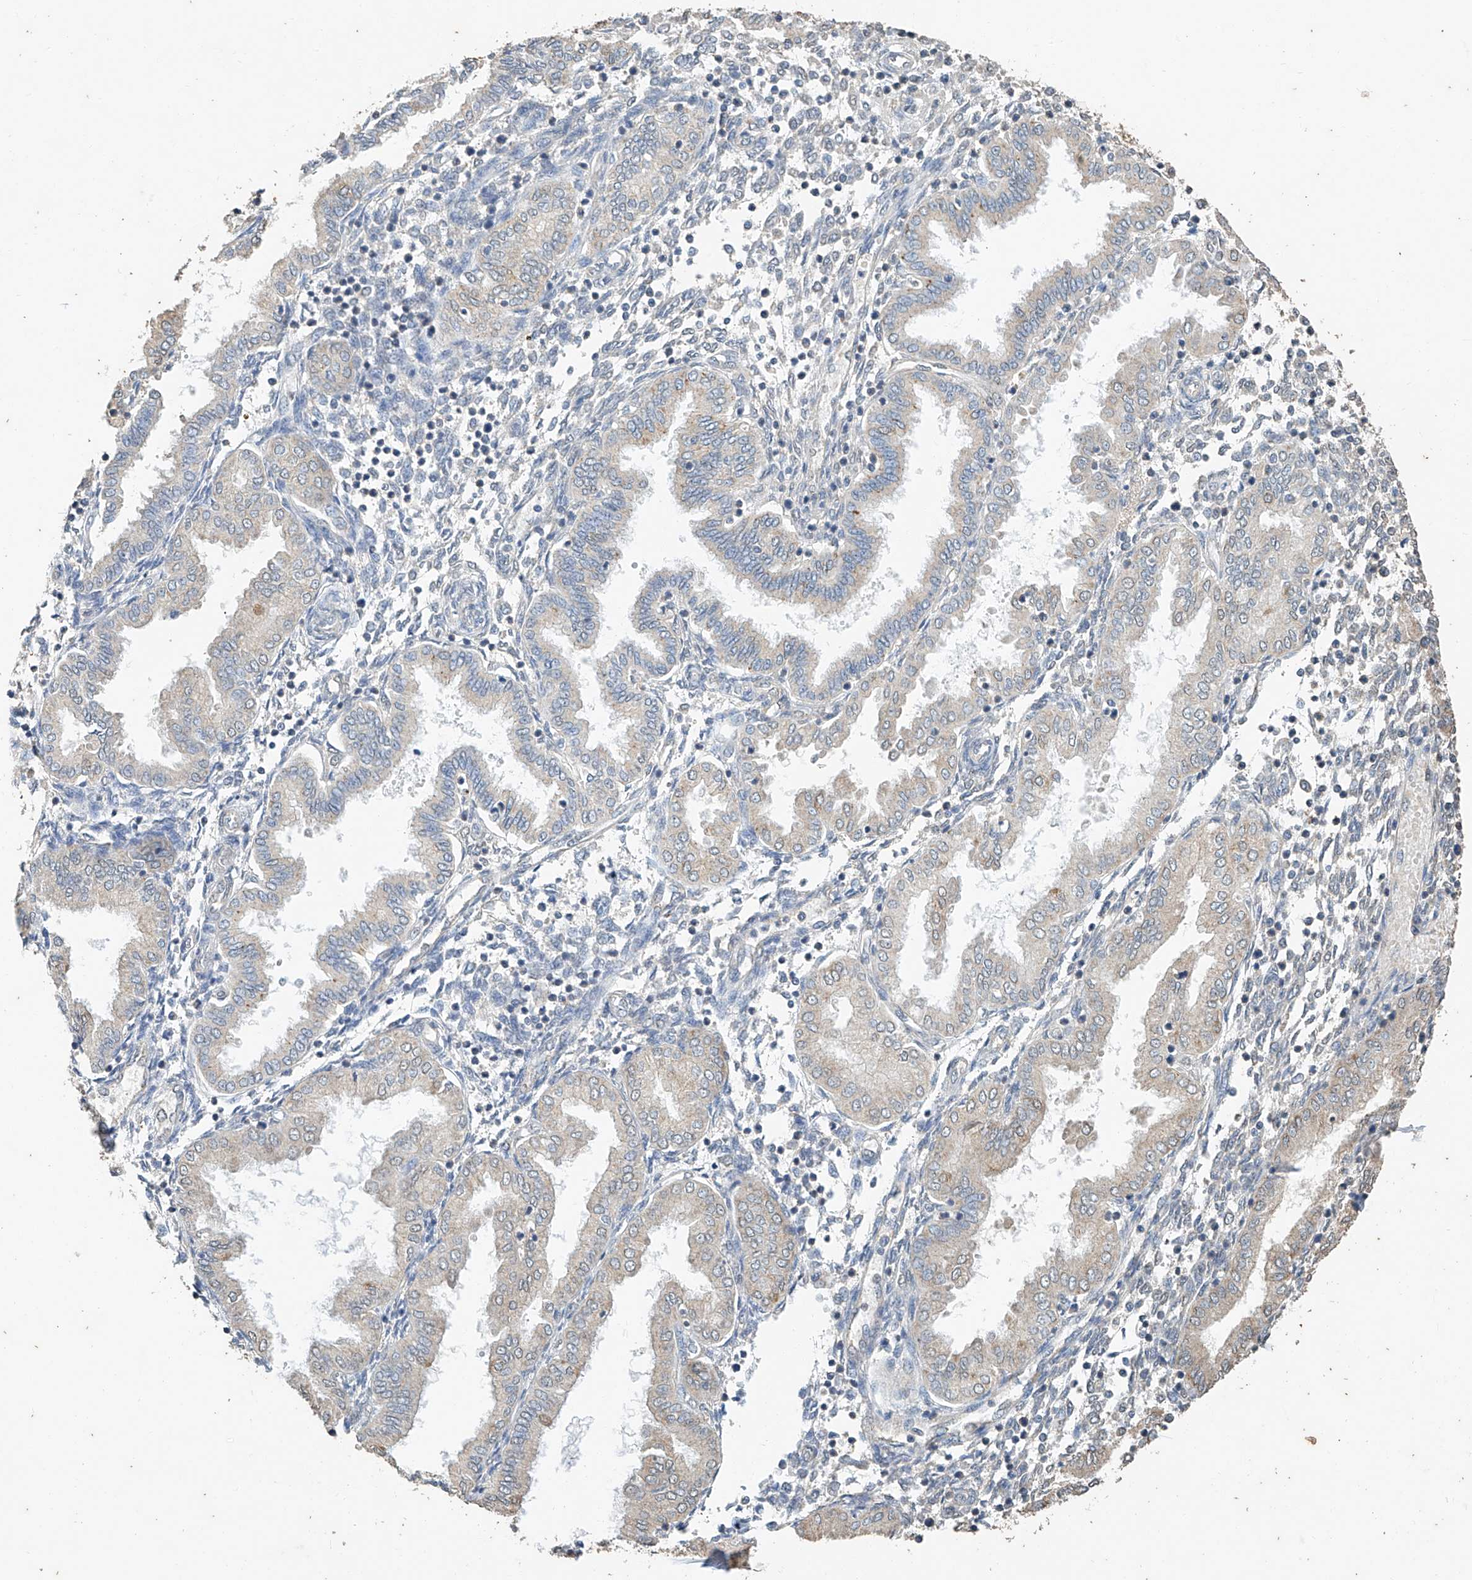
{"staining": {"intensity": "negative", "quantity": "none", "location": "none"}, "tissue": "endometrium", "cell_type": "Cells in endometrial stroma", "image_type": "normal", "snomed": [{"axis": "morphology", "description": "Normal tissue, NOS"}, {"axis": "topography", "description": "Endometrium"}], "caption": "DAB immunohistochemical staining of benign human endometrium reveals no significant positivity in cells in endometrial stroma.", "gene": "CERS4", "patient": {"sex": "female", "age": 53}}